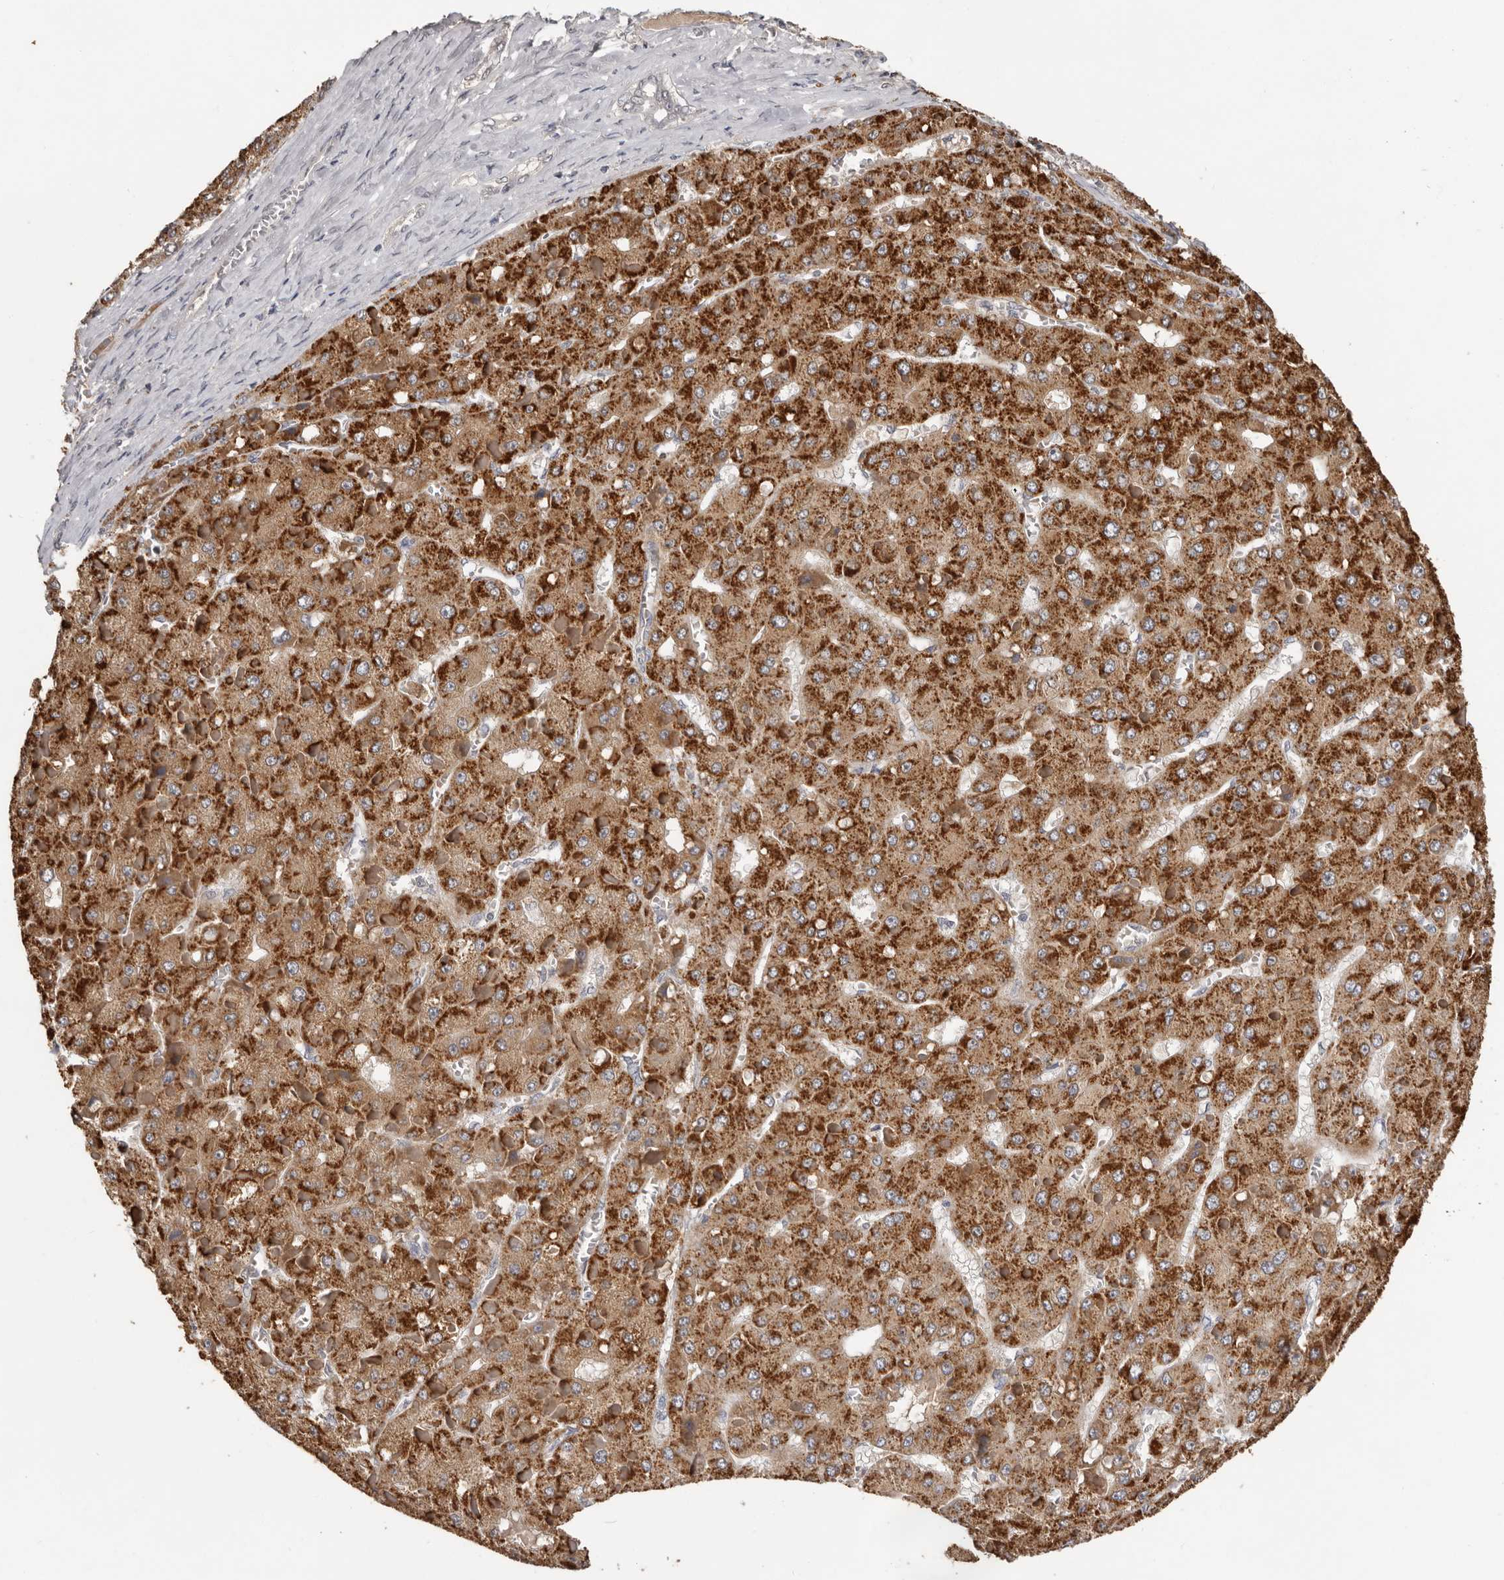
{"staining": {"intensity": "strong", "quantity": ">75%", "location": "cytoplasmic/membranous"}, "tissue": "liver cancer", "cell_type": "Tumor cells", "image_type": "cancer", "snomed": [{"axis": "morphology", "description": "Carcinoma, Hepatocellular, NOS"}, {"axis": "topography", "description": "Liver"}], "caption": "Strong cytoplasmic/membranous positivity for a protein is seen in approximately >75% of tumor cells of hepatocellular carcinoma (liver) using immunohistochemistry.", "gene": "MTF1", "patient": {"sex": "female", "age": 73}}